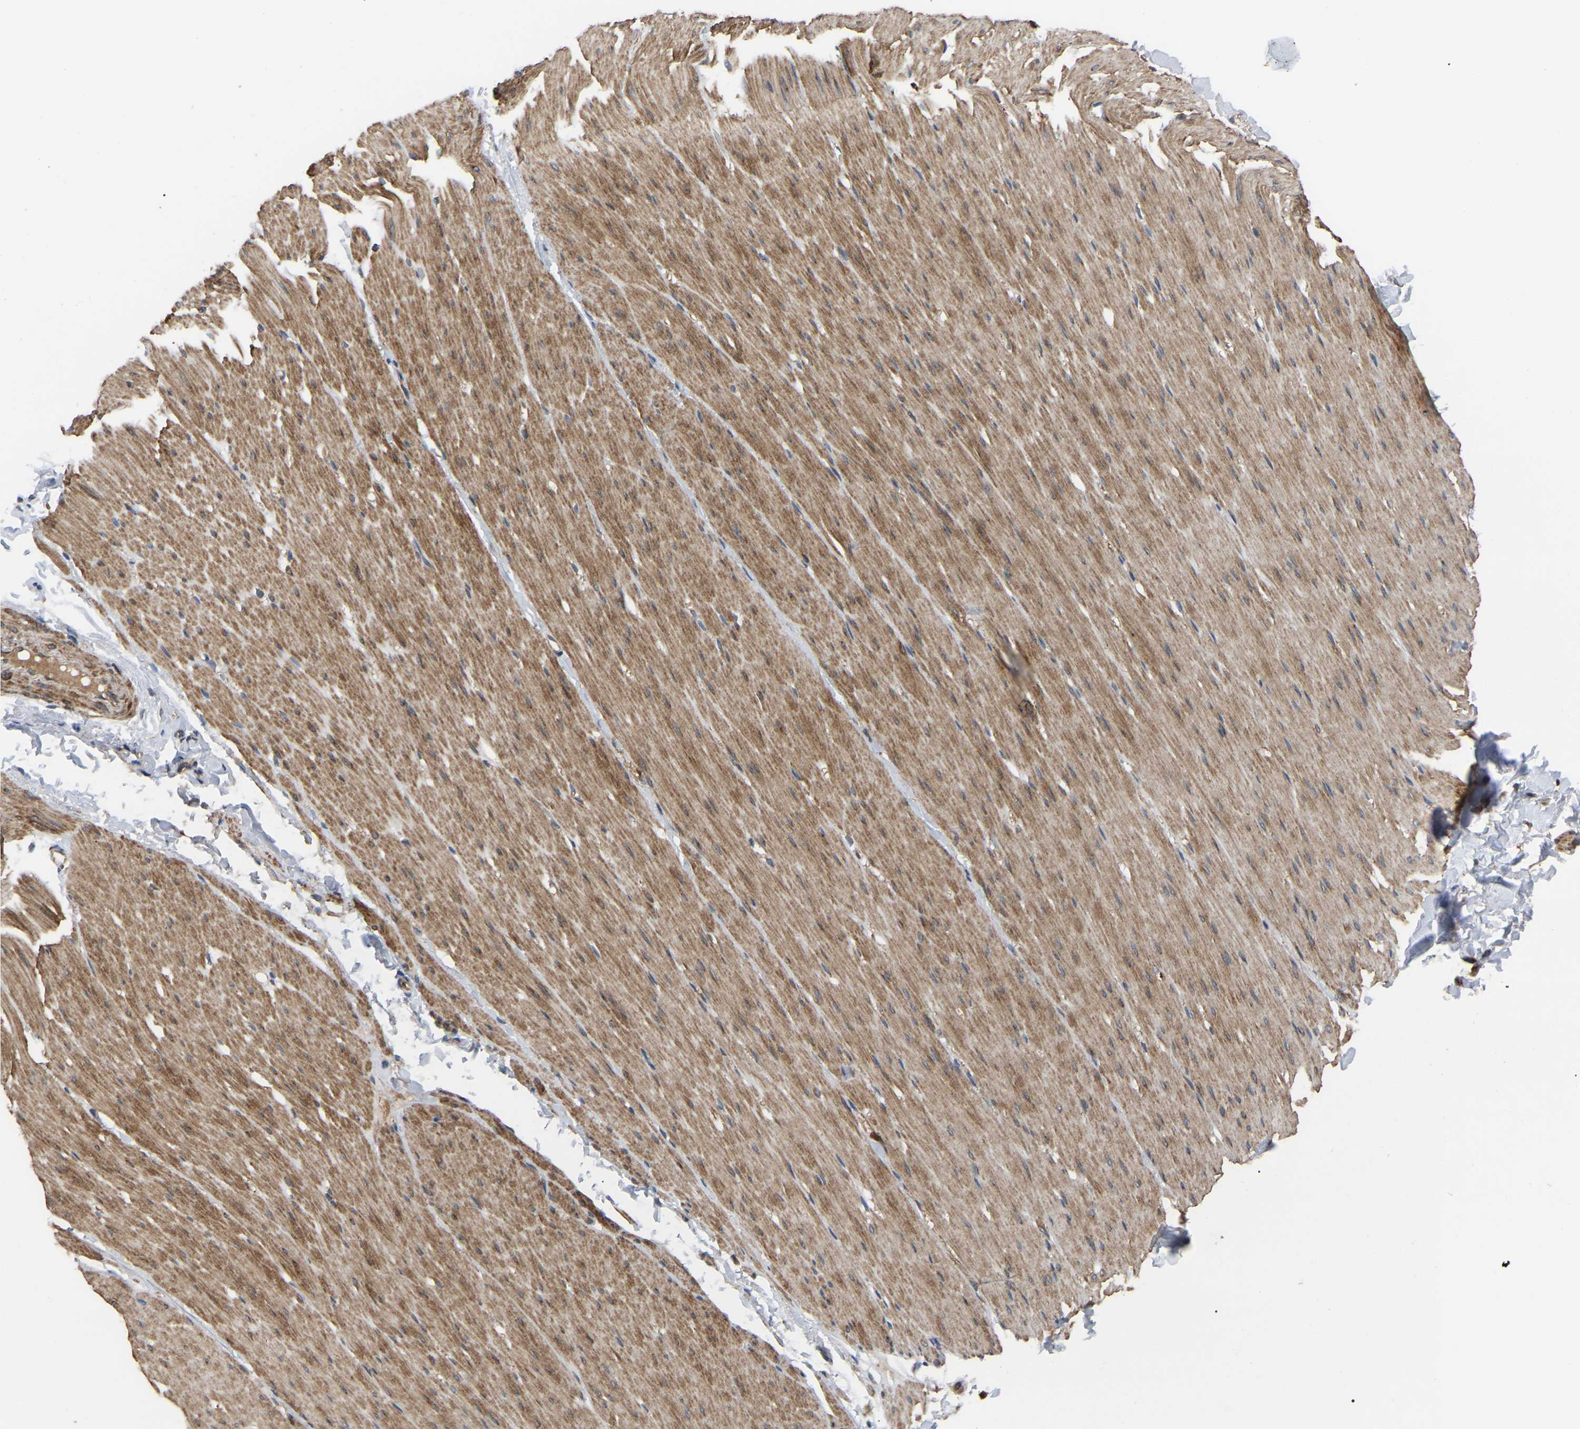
{"staining": {"intensity": "moderate", "quantity": ">75%", "location": "cytoplasmic/membranous"}, "tissue": "smooth muscle", "cell_type": "Smooth muscle cells", "image_type": "normal", "snomed": [{"axis": "morphology", "description": "Normal tissue, NOS"}, {"axis": "topography", "description": "Smooth muscle"}, {"axis": "topography", "description": "Colon"}], "caption": "Immunohistochemistry micrograph of unremarkable smooth muscle stained for a protein (brown), which displays medium levels of moderate cytoplasmic/membranous expression in about >75% of smooth muscle cells.", "gene": "GCC1", "patient": {"sex": "male", "age": 67}}